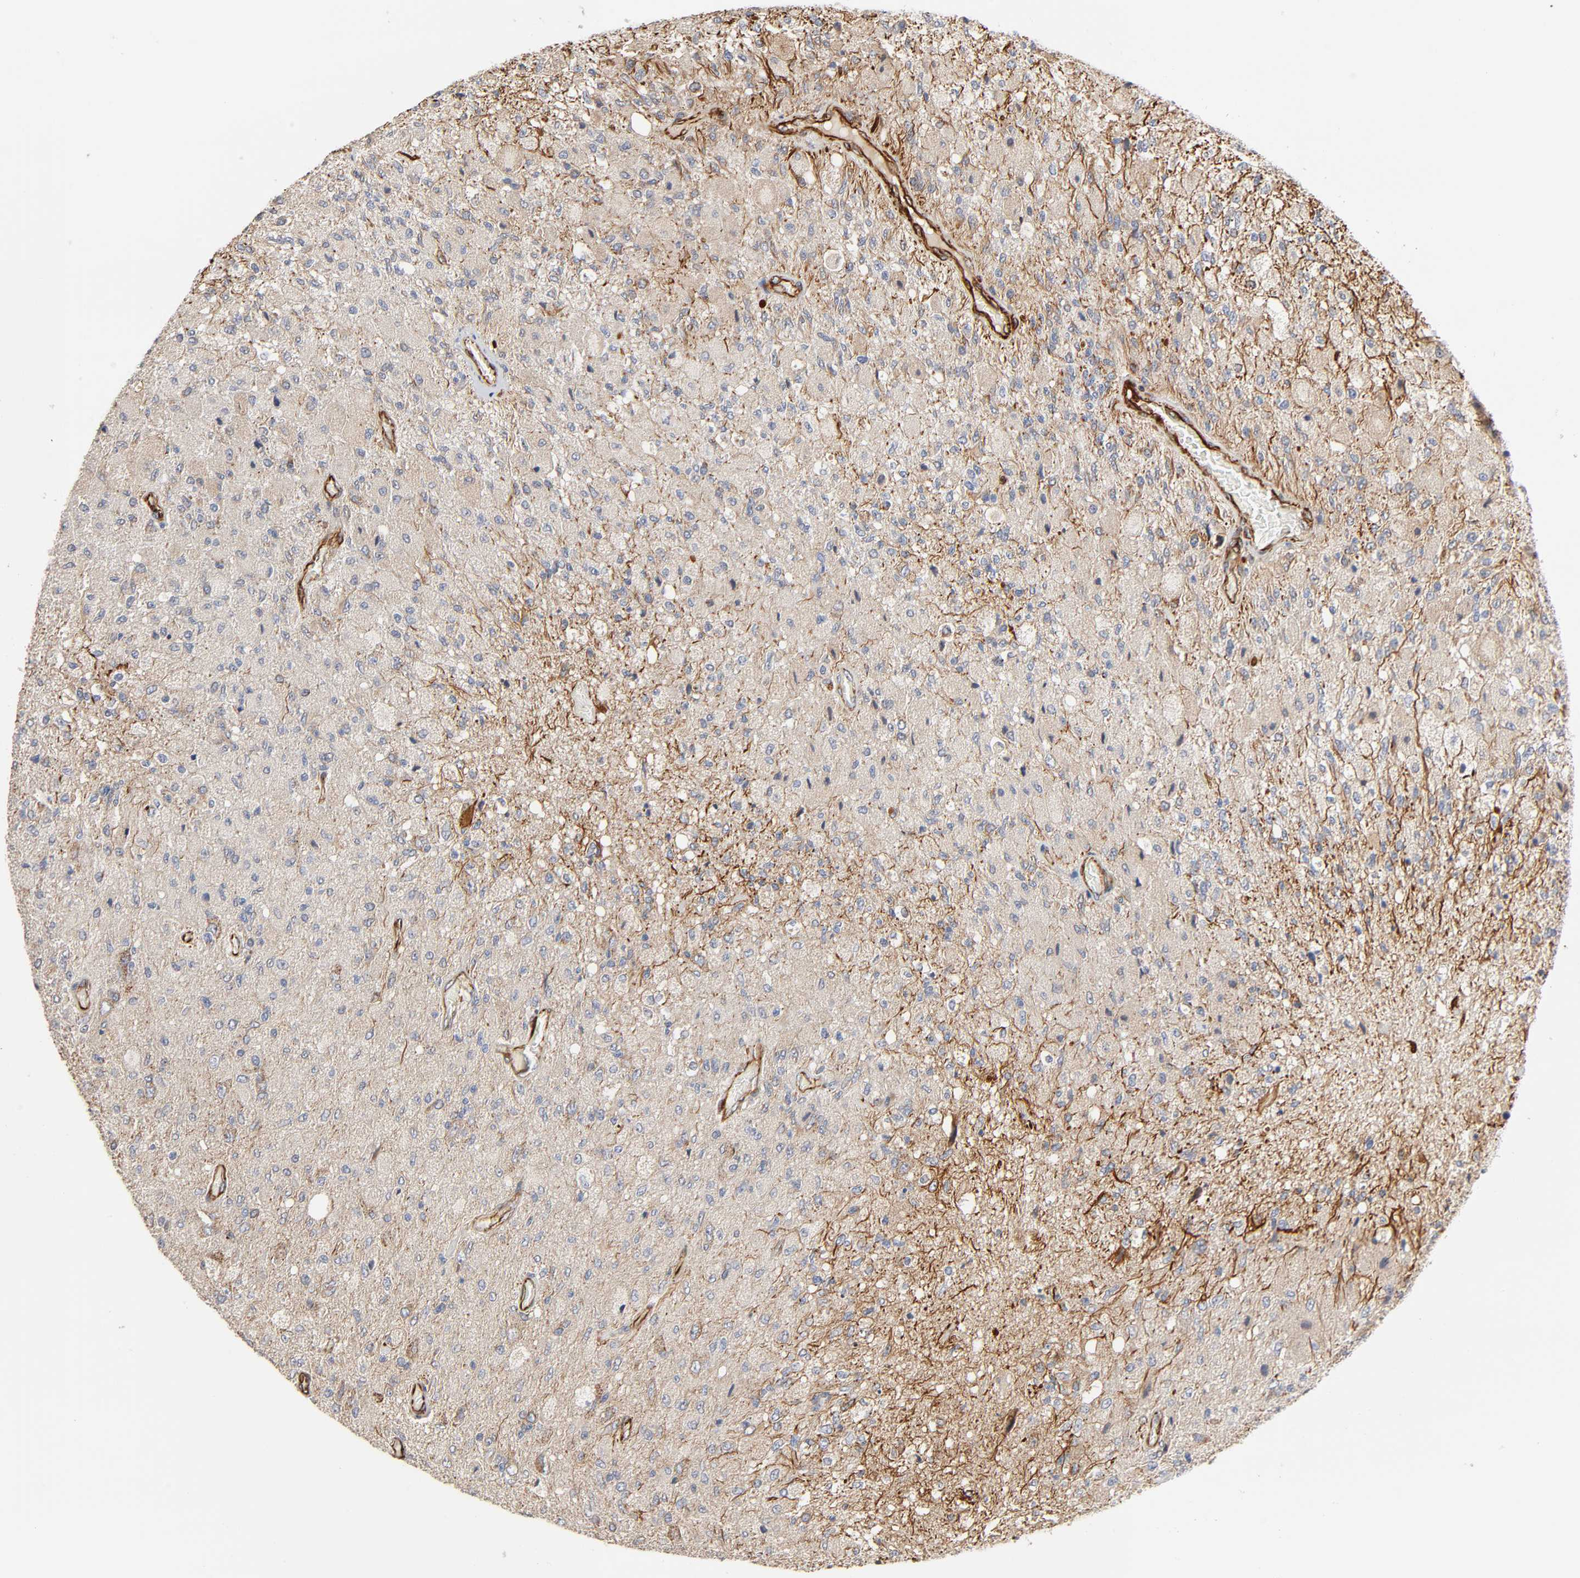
{"staining": {"intensity": "moderate", "quantity": ">75%", "location": "cytoplasmic/membranous"}, "tissue": "glioma", "cell_type": "Tumor cells", "image_type": "cancer", "snomed": [{"axis": "morphology", "description": "Normal tissue, NOS"}, {"axis": "morphology", "description": "Glioma, malignant, High grade"}, {"axis": "topography", "description": "Cerebral cortex"}], "caption": "This is an image of immunohistochemistry (IHC) staining of glioma, which shows moderate expression in the cytoplasmic/membranous of tumor cells.", "gene": "FAM118A", "patient": {"sex": "male", "age": 77}}